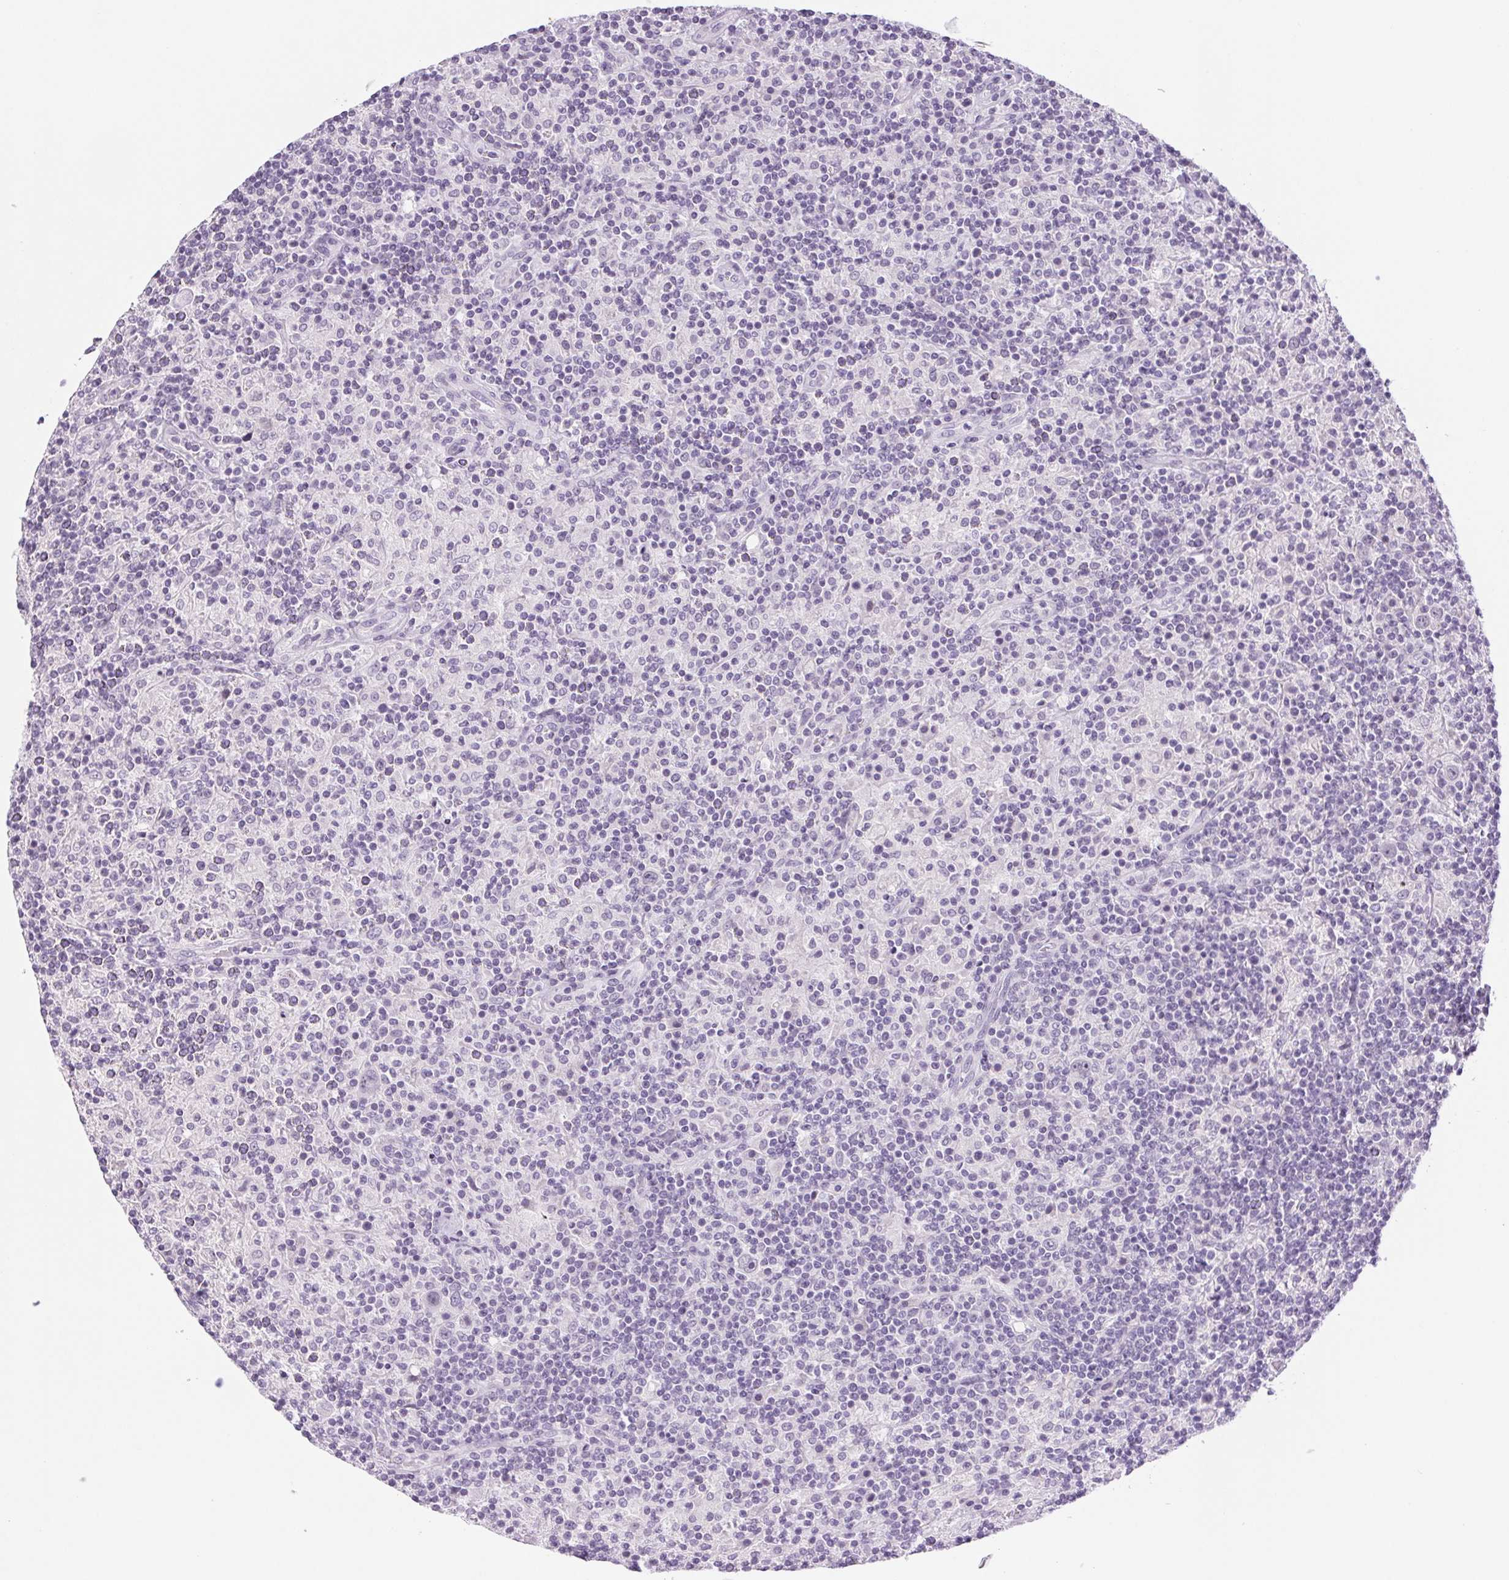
{"staining": {"intensity": "negative", "quantity": "none", "location": "none"}, "tissue": "lymphoma", "cell_type": "Tumor cells", "image_type": "cancer", "snomed": [{"axis": "morphology", "description": "Hodgkin's disease, NOS"}, {"axis": "topography", "description": "Lymph node"}], "caption": "An IHC image of lymphoma is shown. There is no staining in tumor cells of lymphoma. (DAB (3,3'-diaminobenzidine) immunohistochemistry visualized using brightfield microscopy, high magnification).", "gene": "IFIT1B", "patient": {"sex": "male", "age": 70}}